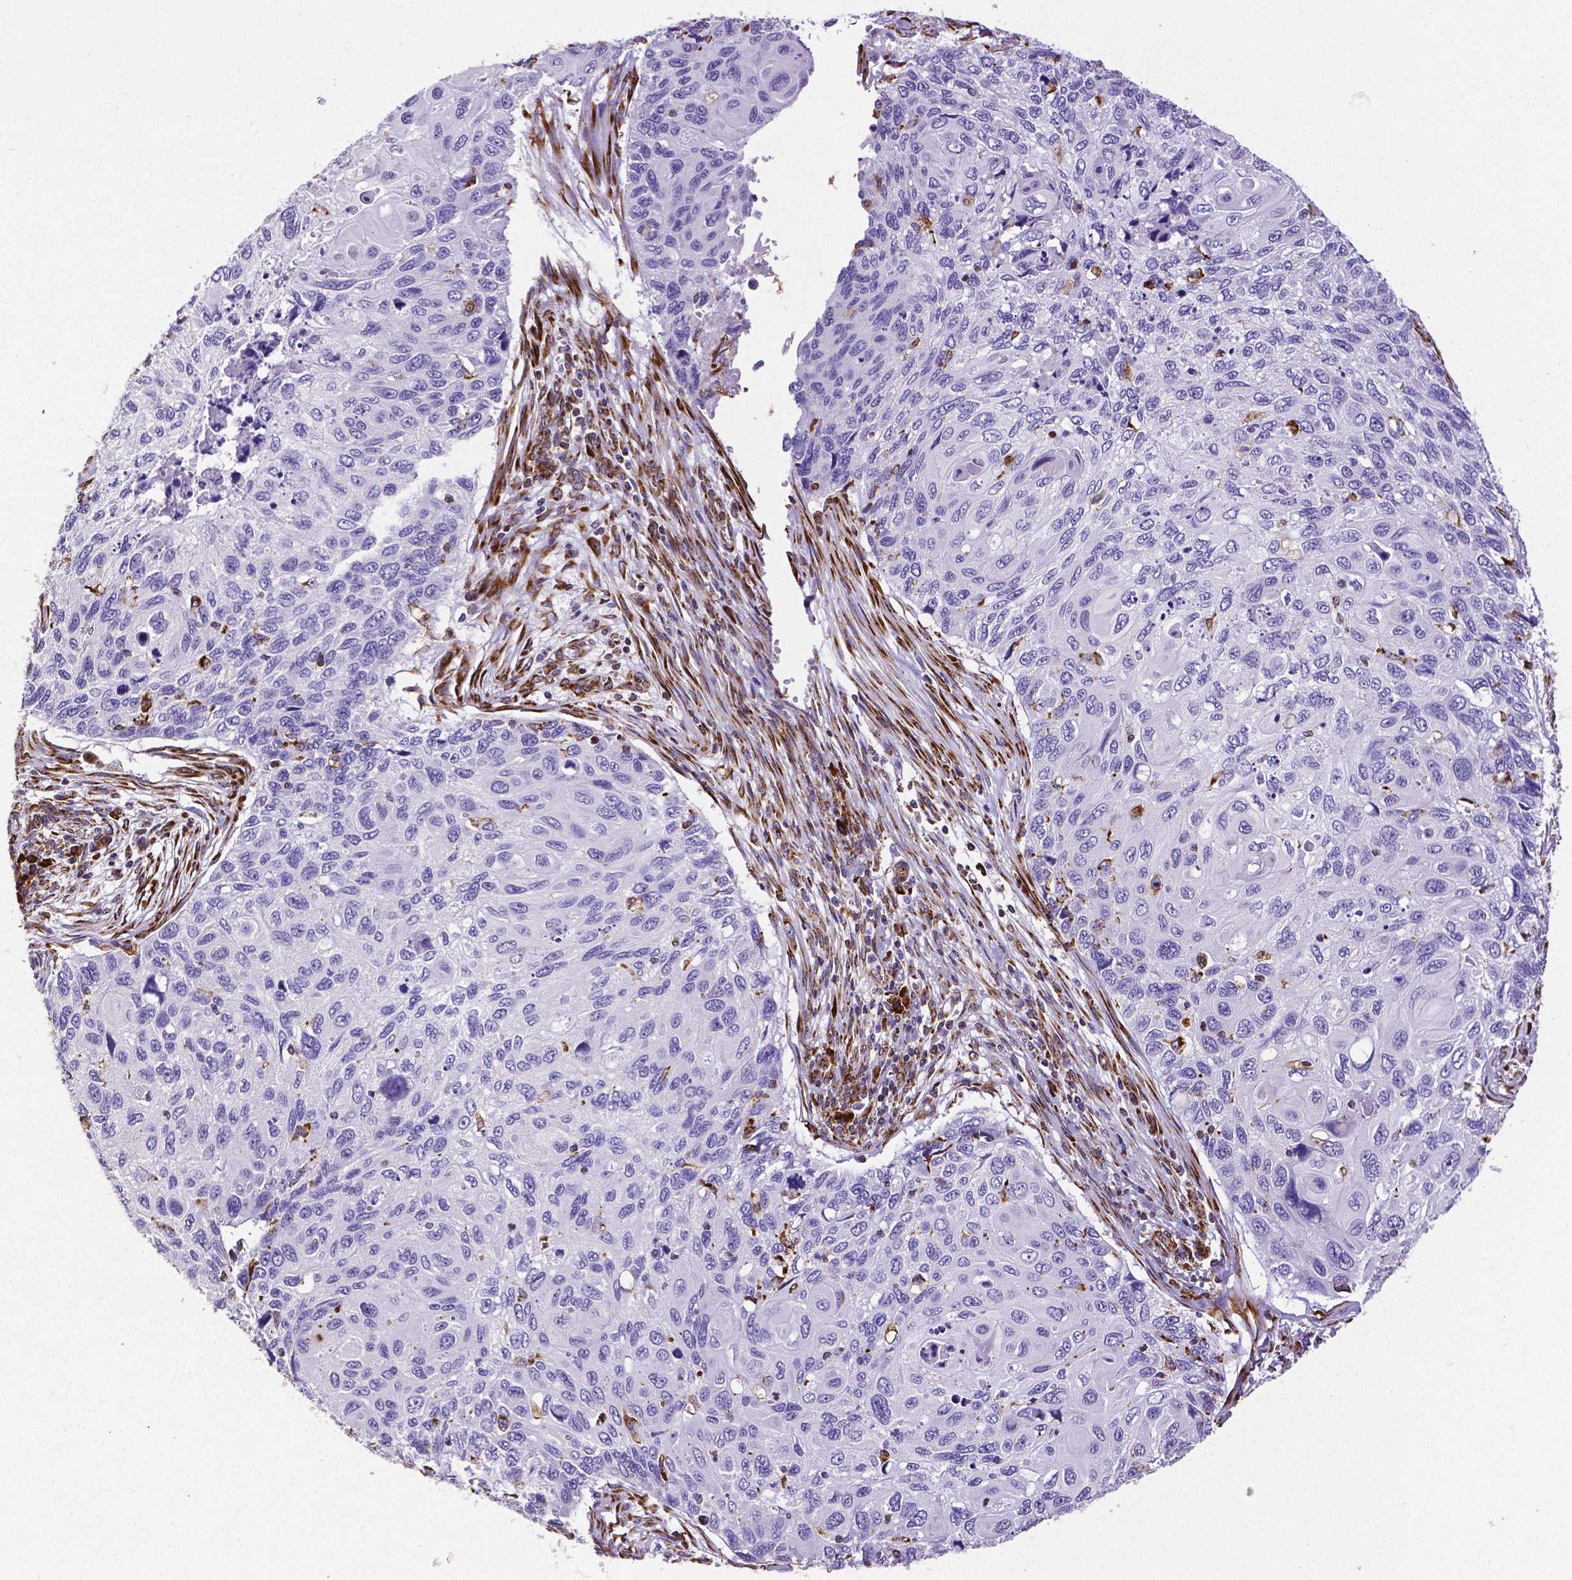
{"staining": {"intensity": "negative", "quantity": "none", "location": "none"}, "tissue": "cervical cancer", "cell_type": "Tumor cells", "image_type": "cancer", "snomed": [{"axis": "morphology", "description": "Squamous cell carcinoma, NOS"}, {"axis": "topography", "description": "Cervix"}], "caption": "This is an immunohistochemistry micrograph of human cervical cancer (squamous cell carcinoma). There is no positivity in tumor cells.", "gene": "MTDH", "patient": {"sex": "female", "age": 70}}